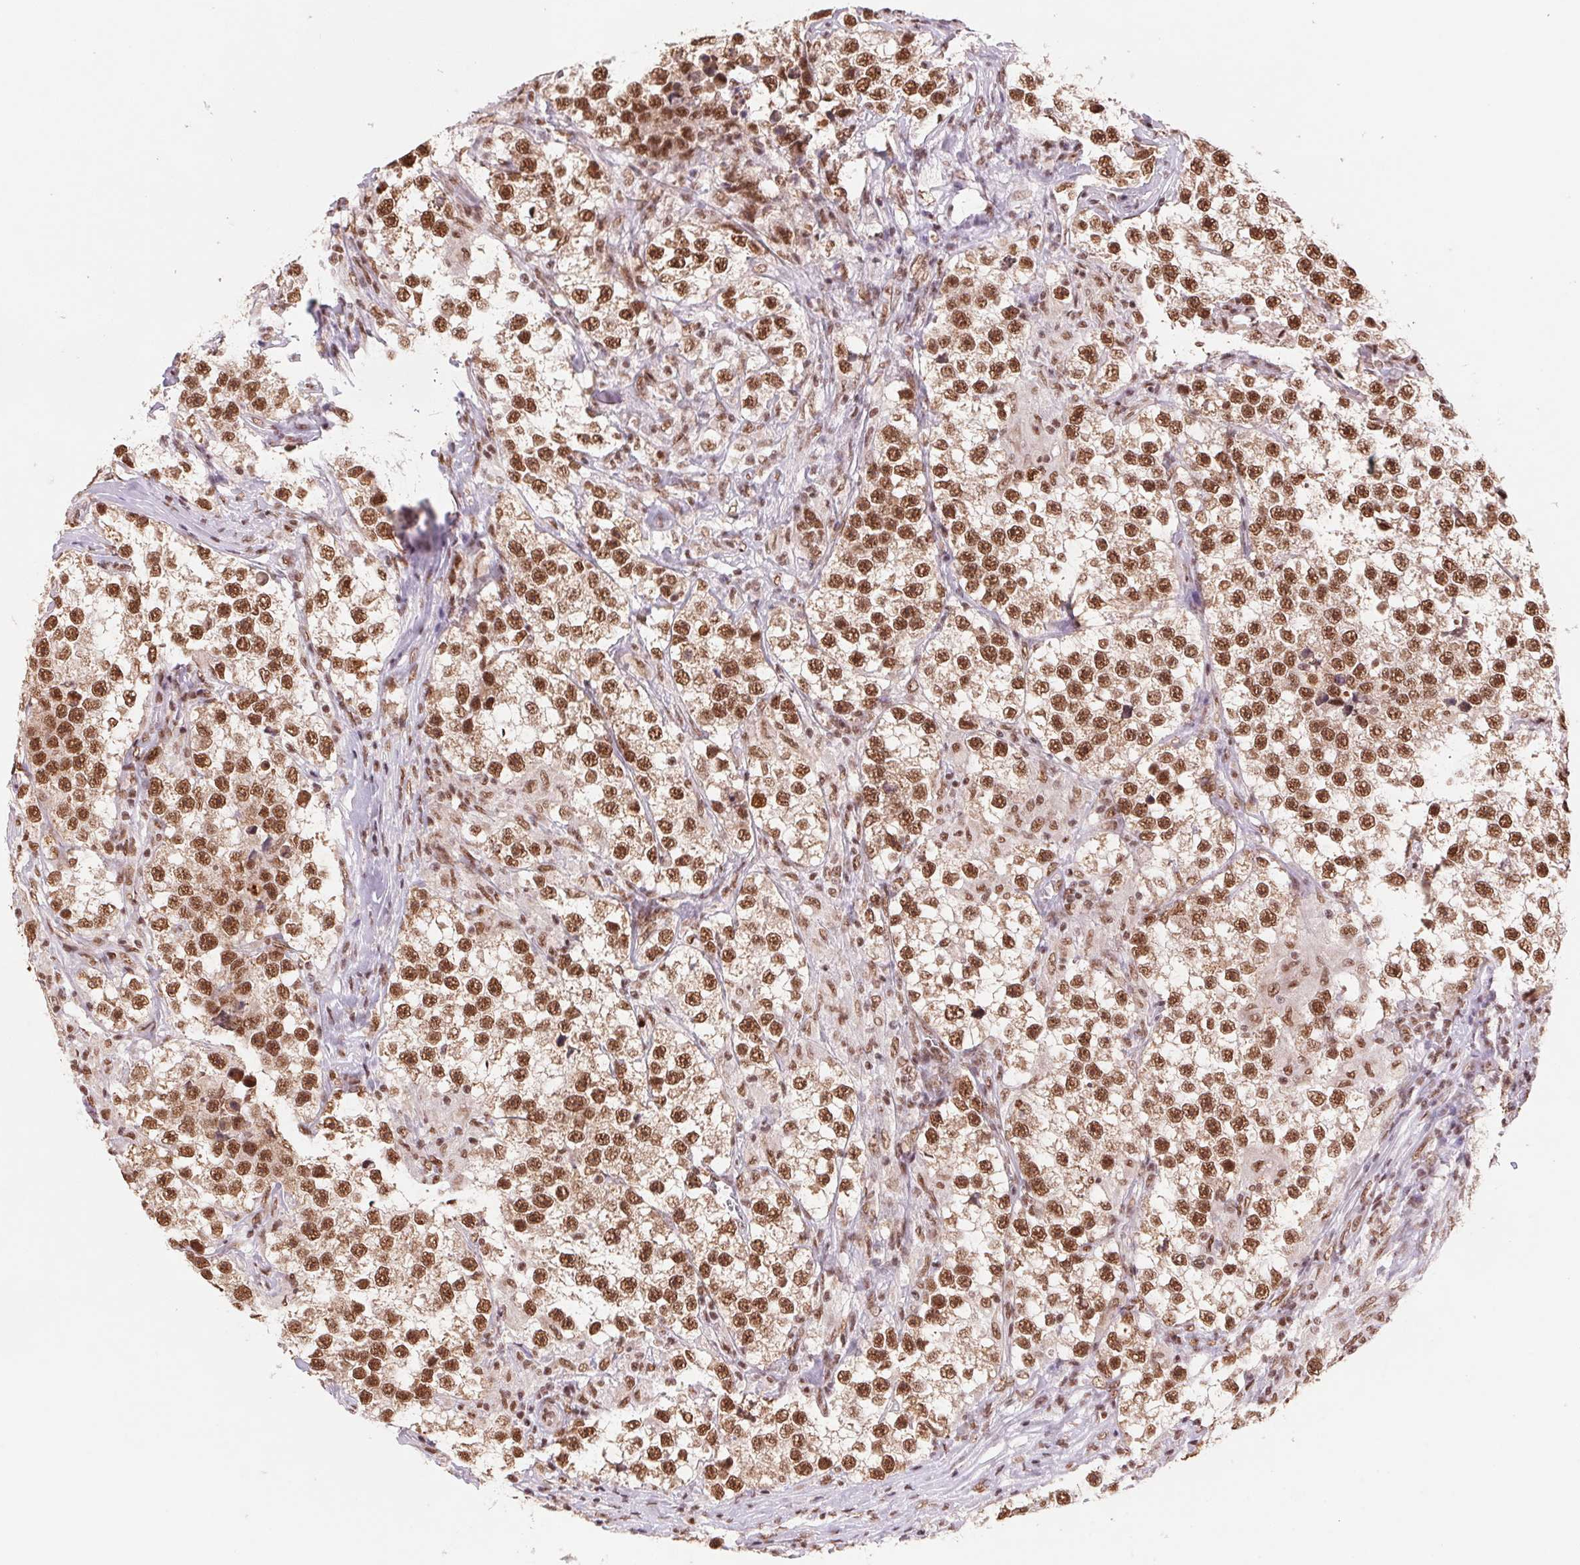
{"staining": {"intensity": "strong", "quantity": ">75%", "location": "nuclear"}, "tissue": "testis cancer", "cell_type": "Tumor cells", "image_type": "cancer", "snomed": [{"axis": "morphology", "description": "Seminoma, NOS"}, {"axis": "topography", "description": "Testis"}], "caption": "Seminoma (testis) stained with a brown dye shows strong nuclear positive staining in about >75% of tumor cells.", "gene": "SNRPG", "patient": {"sex": "male", "age": 46}}